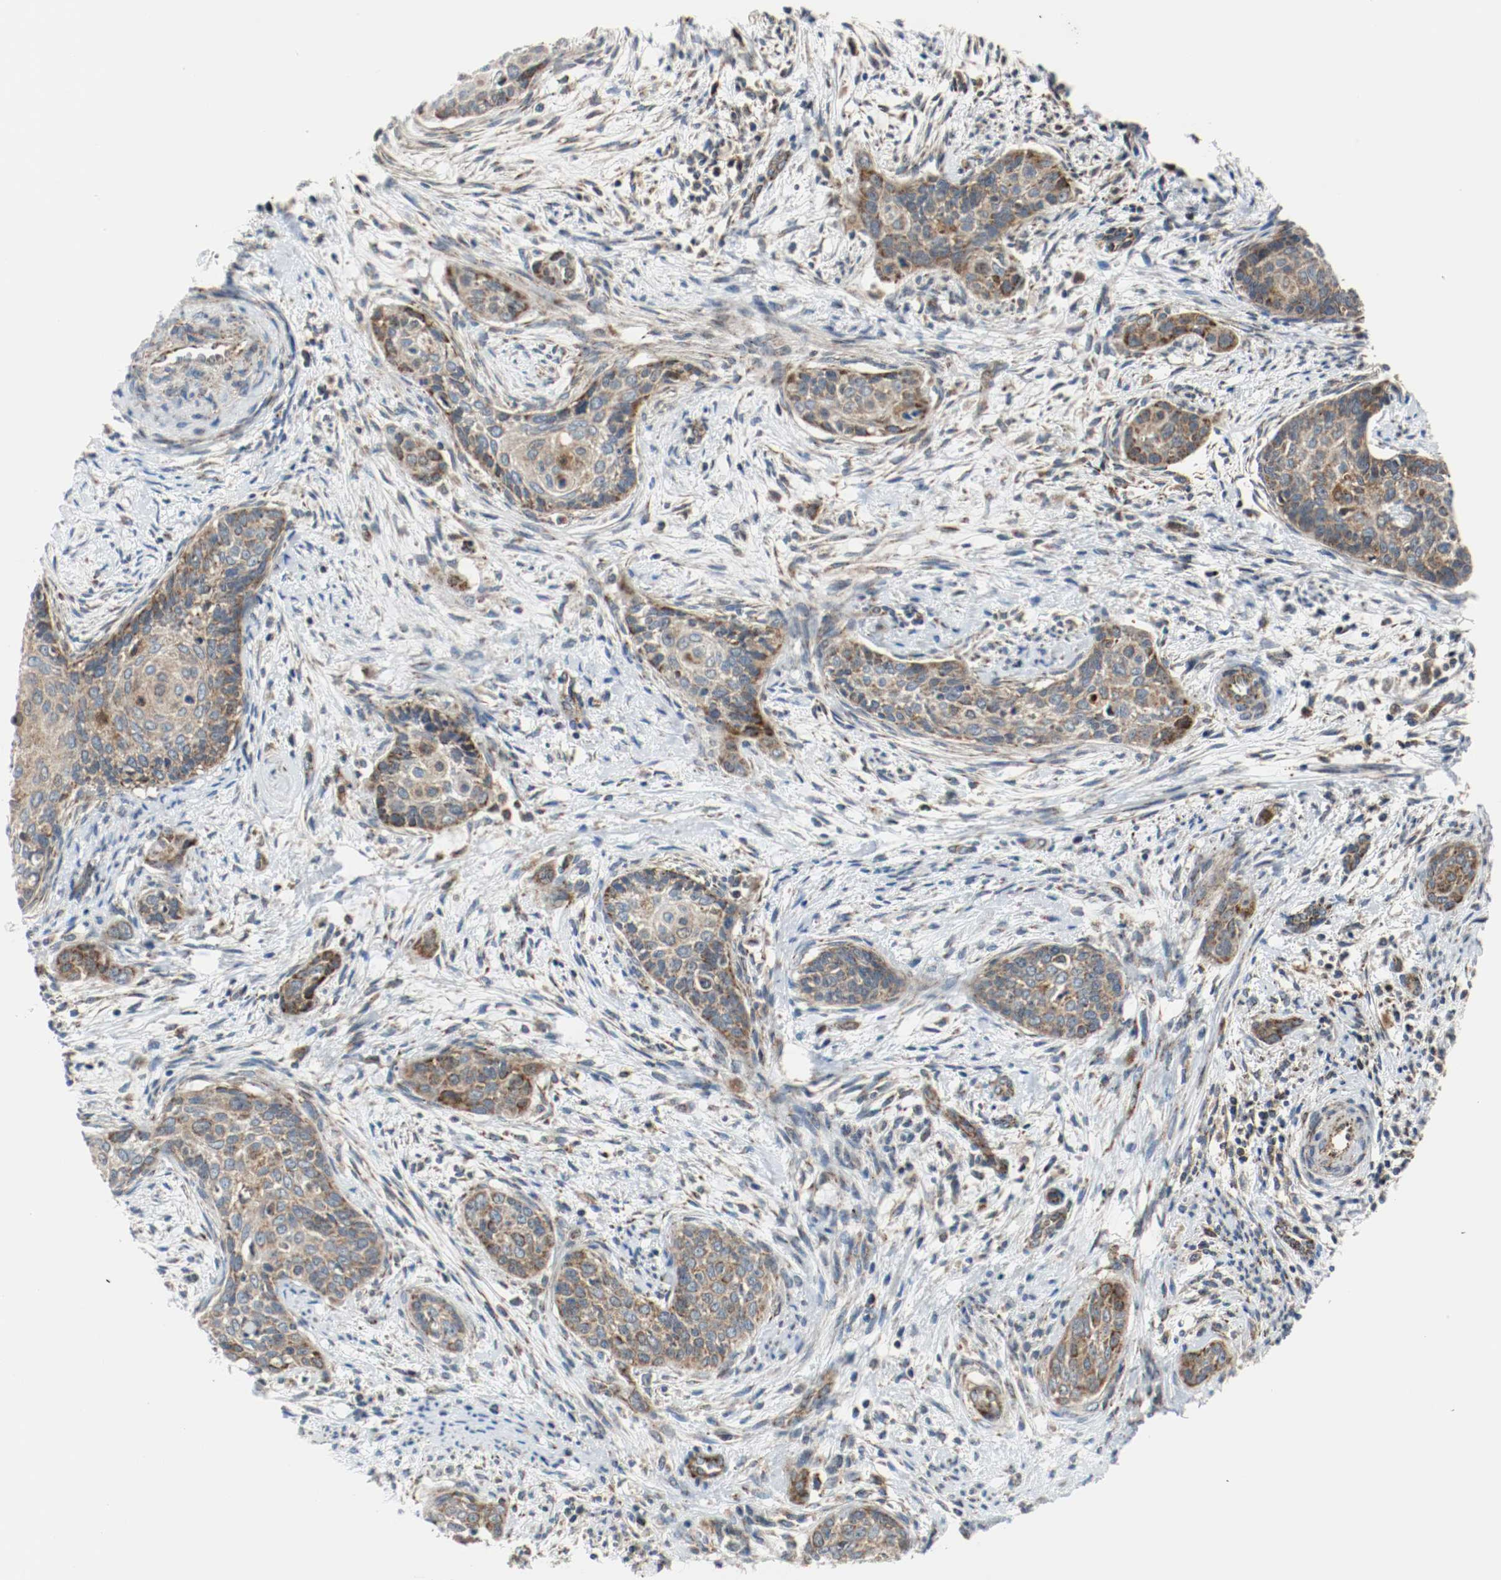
{"staining": {"intensity": "moderate", "quantity": ">75%", "location": "cytoplasmic/membranous"}, "tissue": "cervical cancer", "cell_type": "Tumor cells", "image_type": "cancer", "snomed": [{"axis": "morphology", "description": "Squamous cell carcinoma, NOS"}, {"axis": "topography", "description": "Cervix"}], "caption": "Brown immunohistochemical staining in cervical cancer reveals moderate cytoplasmic/membranous positivity in about >75% of tumor cells. Using DAB (3,3'-diaminobenzidine) (brown) and hematoxylin (blue) stains, captured at high magnification using brightfield microscopy.", "gene": "TXNRD1", "patient": {"sex": "female", "age": 33}}